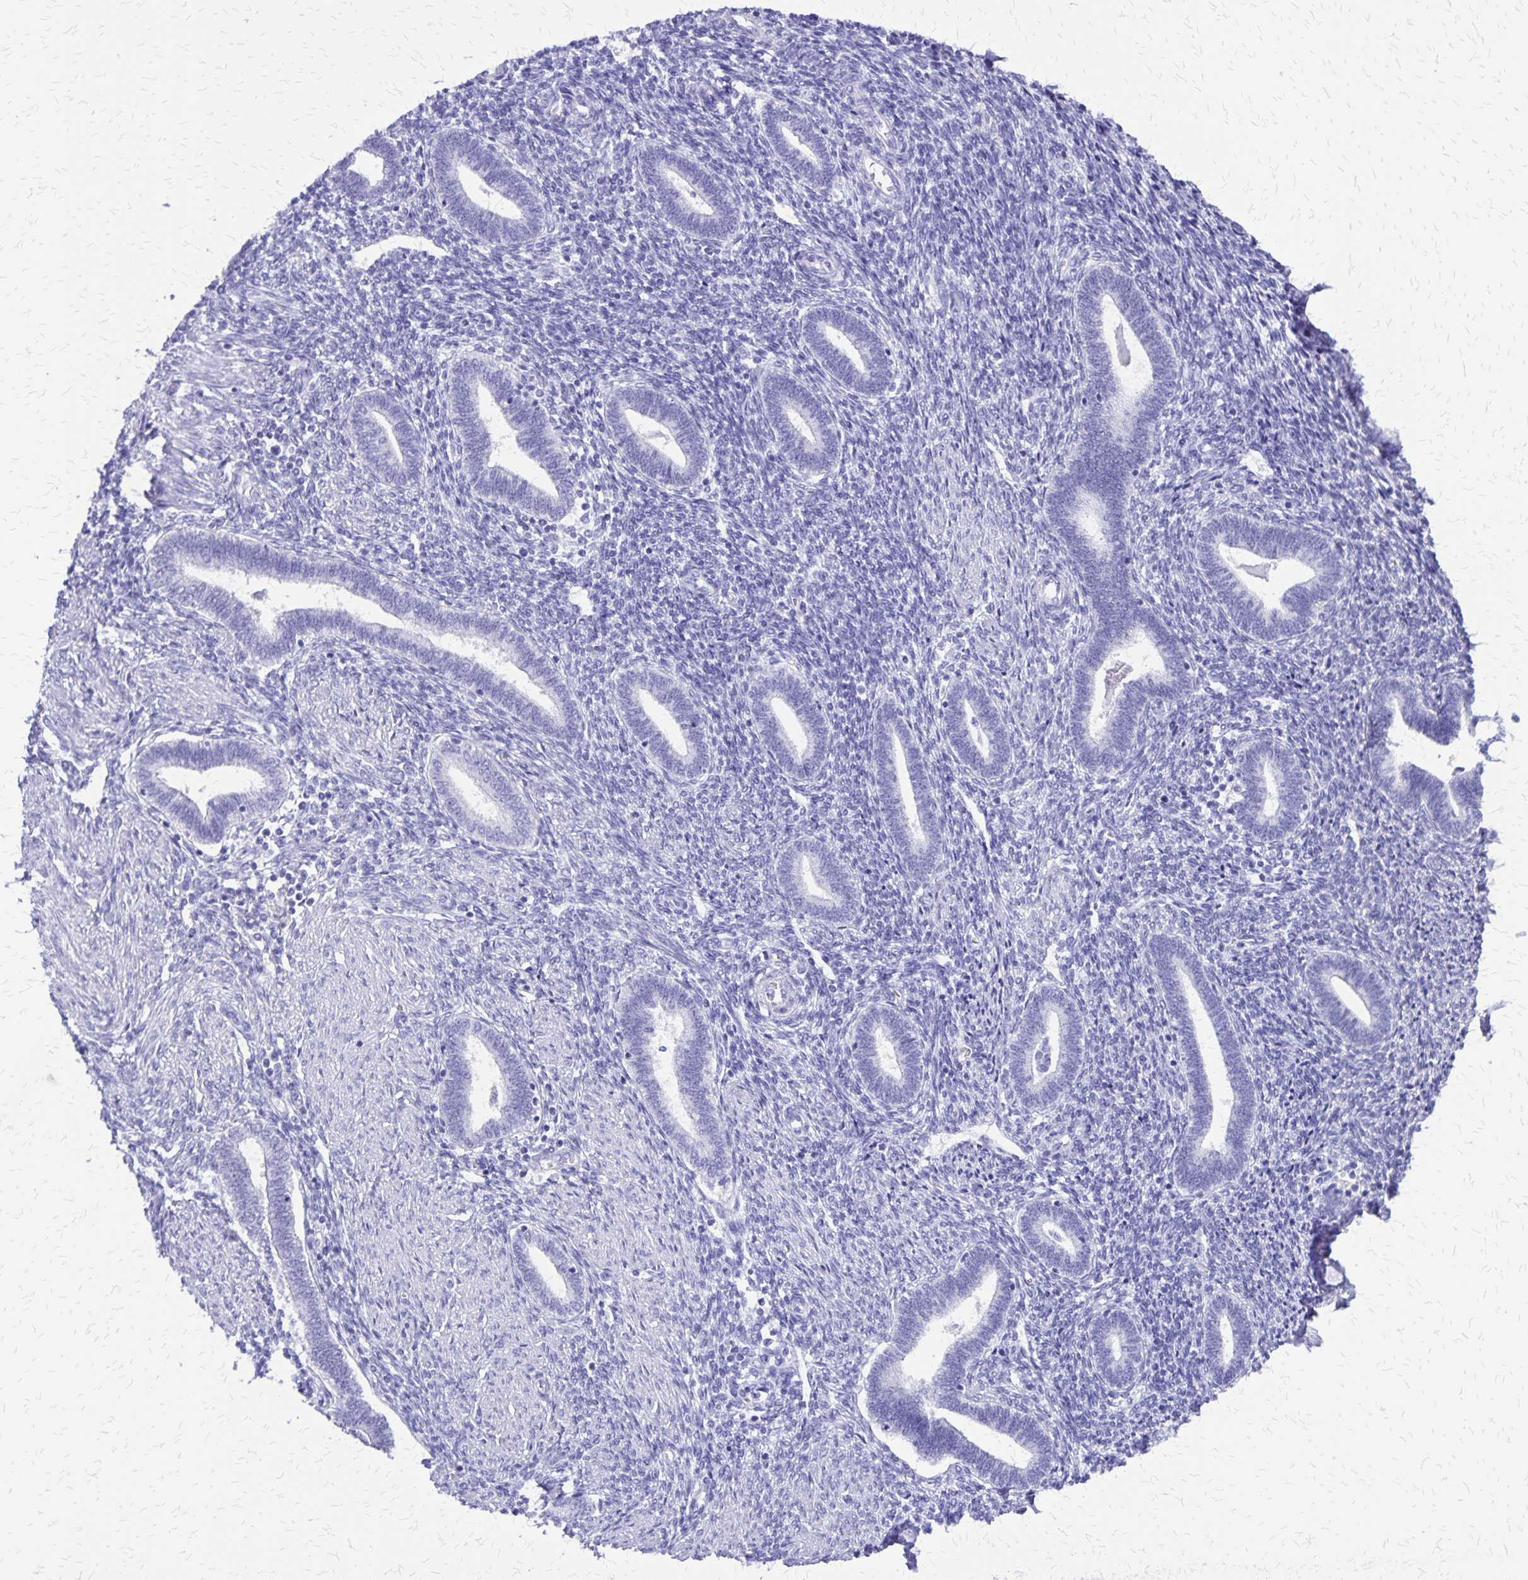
{"staining": {"intensity": "negative", "quantity": "none", "location": "none"}, "tissue": "endometrium", "cell_type": "Cells in endometrial stroma", "image_type": "normal", "snomed": [{"axis": "morphology", "description": "Normal tissue, NOS"}, {"axis": "topography", "description": "Endometrium"}], "caption": "This is an immunohistochemistry (IHC) micrograph of benign human endometrium. There is no expression in cells in endometrial stroma.", "gene": "SLC13A2", "patient": {"sex": "female", "age": 42}}